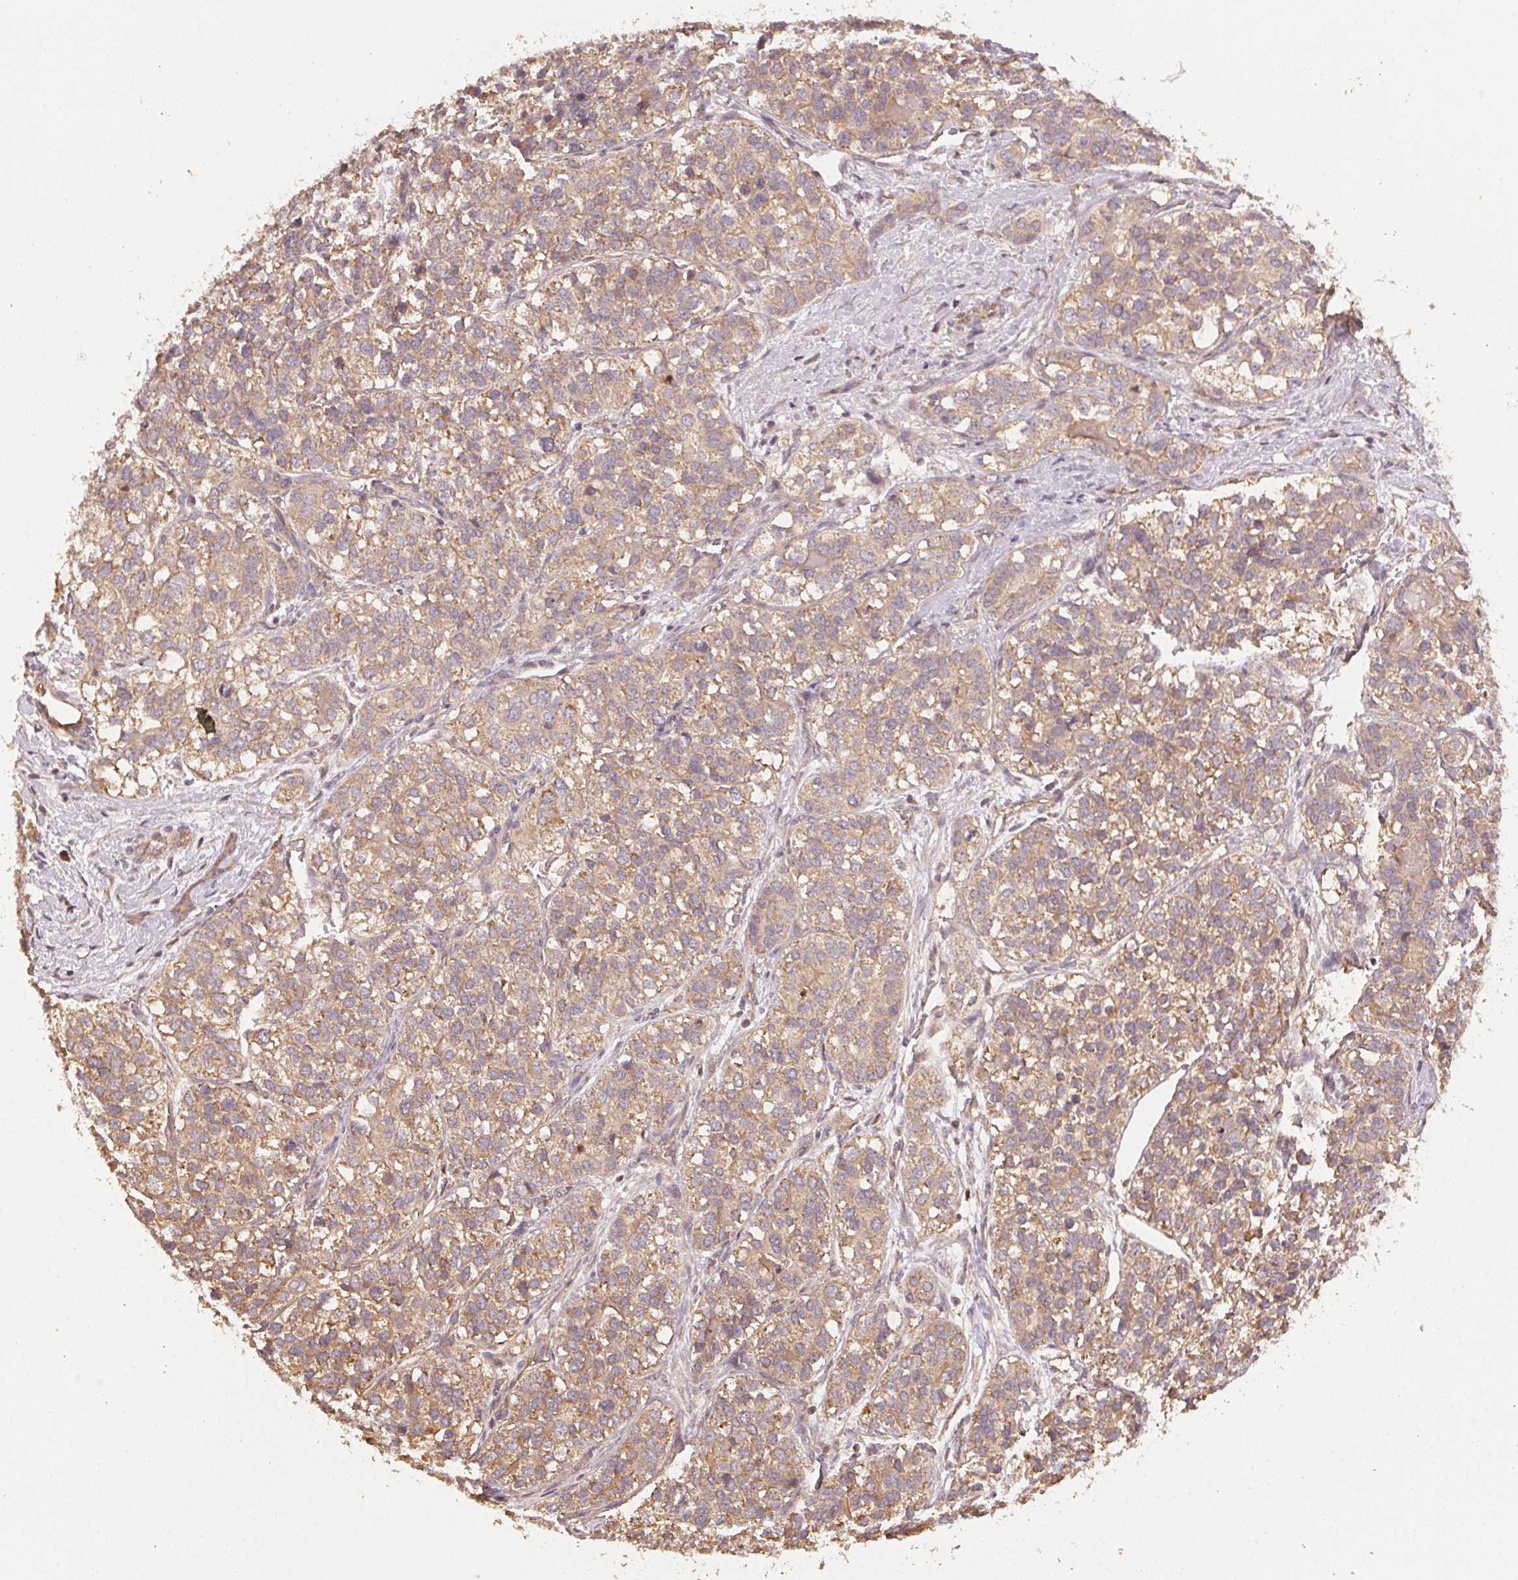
{"staining": {"intensity": "weak", "quantity": ">75%", "location": "cytoplasmic/membranous"}, "tissue": "liver cancer", "cell_type": "Tumor cells", "image_type": "cancer", "snomed": [{"axis": "morphology", "description": "Cholangiocarcinoma"}, {"axis": "topography", "description": "Liver"}], "caption": "This is an image of immunohistochemistry staining of liver cancer (cholangiocarcinoma), which shows weak staining in the cytoplasmic/membranous of tumor cells.", "gene": "RALA", "patient": {"sex": "male", "age": 56}}